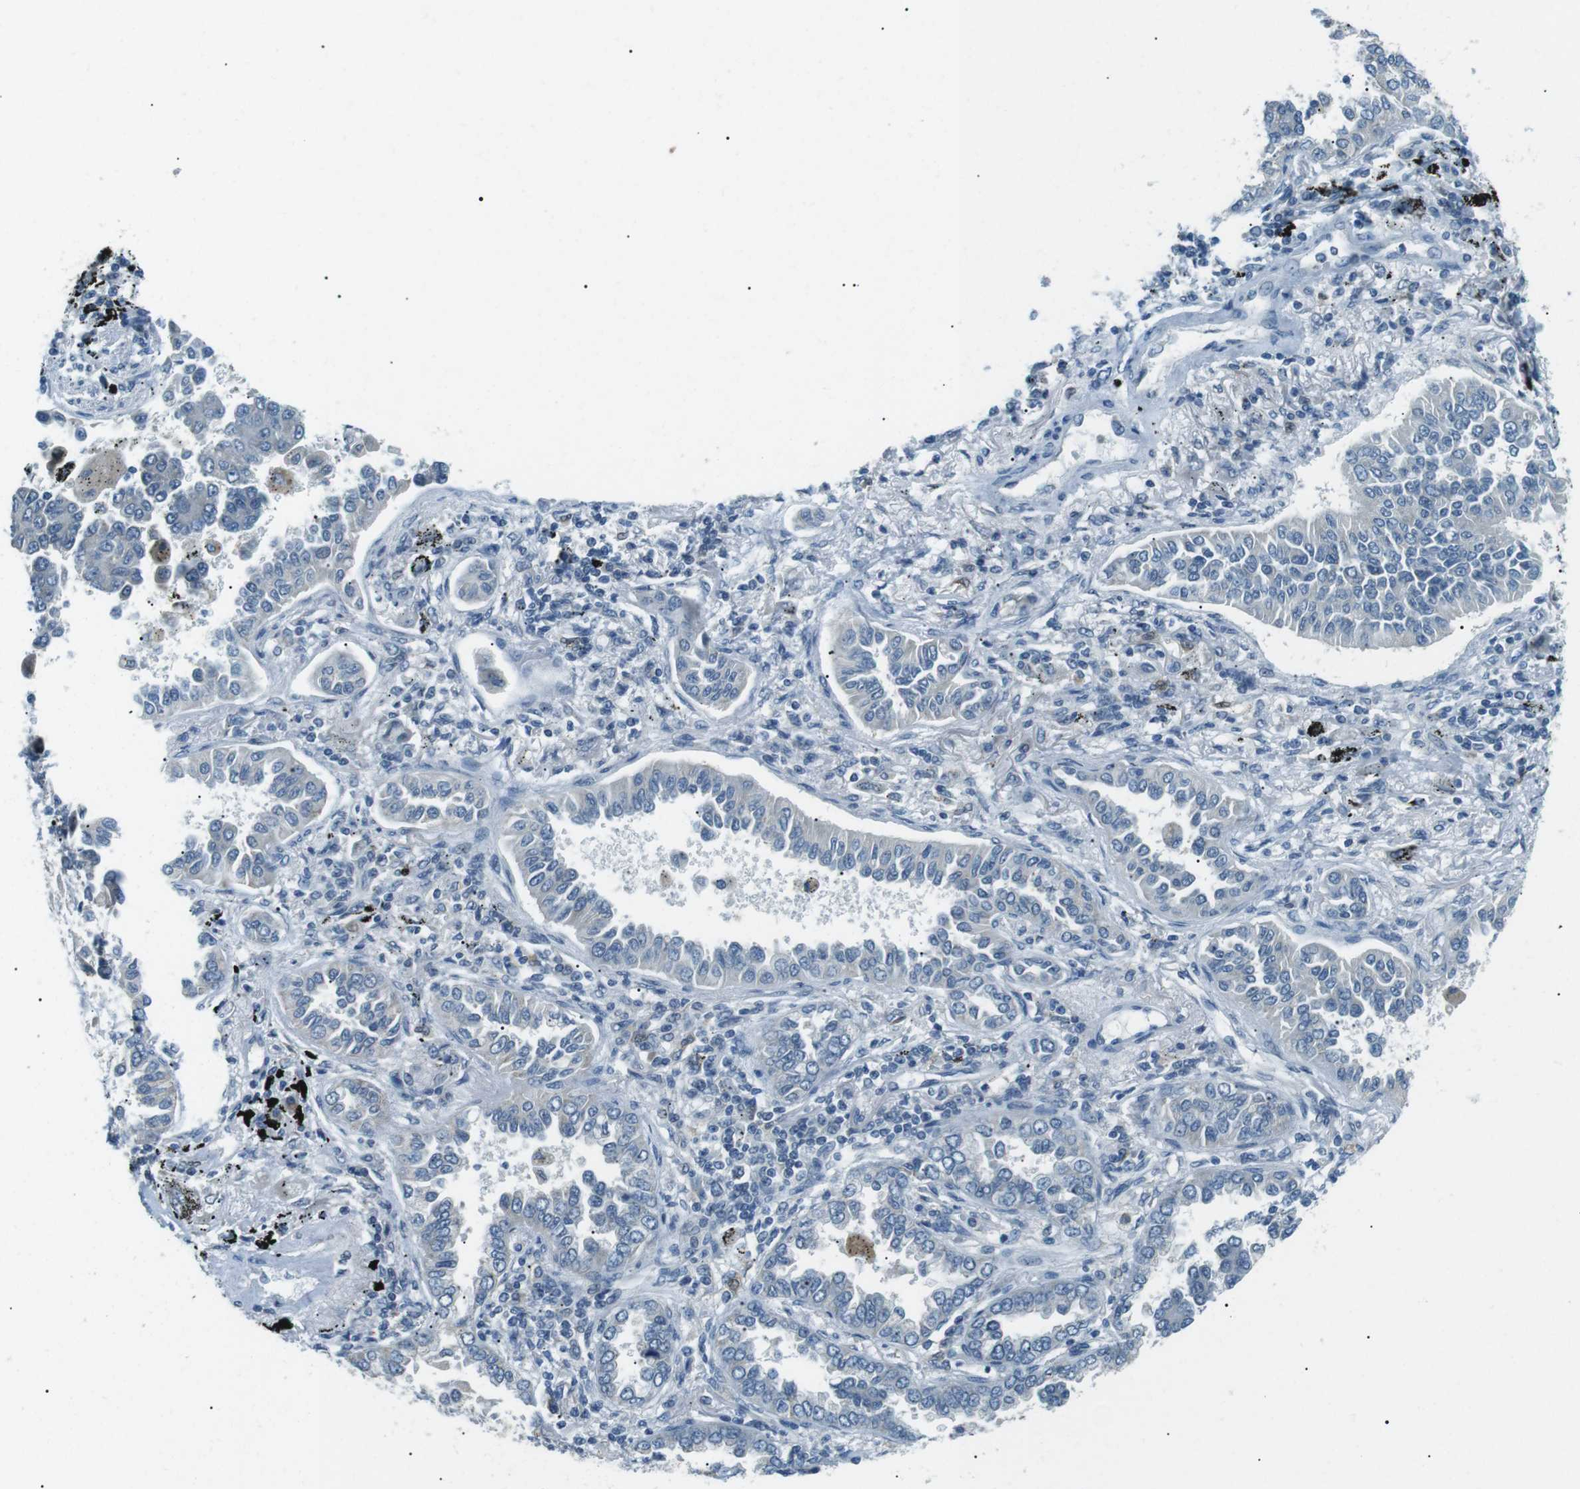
{"staining": {"intensity": "negative", "quantity": "none", "location": "none"}, "tissue": "lung cancer", "cell_type": "Tumor cells", "image_type": "cancer", "snomed": [{"axis": "morphology", "description": "Normal tissue, NOS"}, {"axis": "morphology", "description": "Adenocarcinoma, NOS"}, {"axis": "topography", "description": "Lung"}], "caption": "Photomicrograph shows no protein expression in tumor cells of lung adenocarcinoma tissue.", "gene": "SERPINB2", "patient": {"sex": "male", "age": 59}}